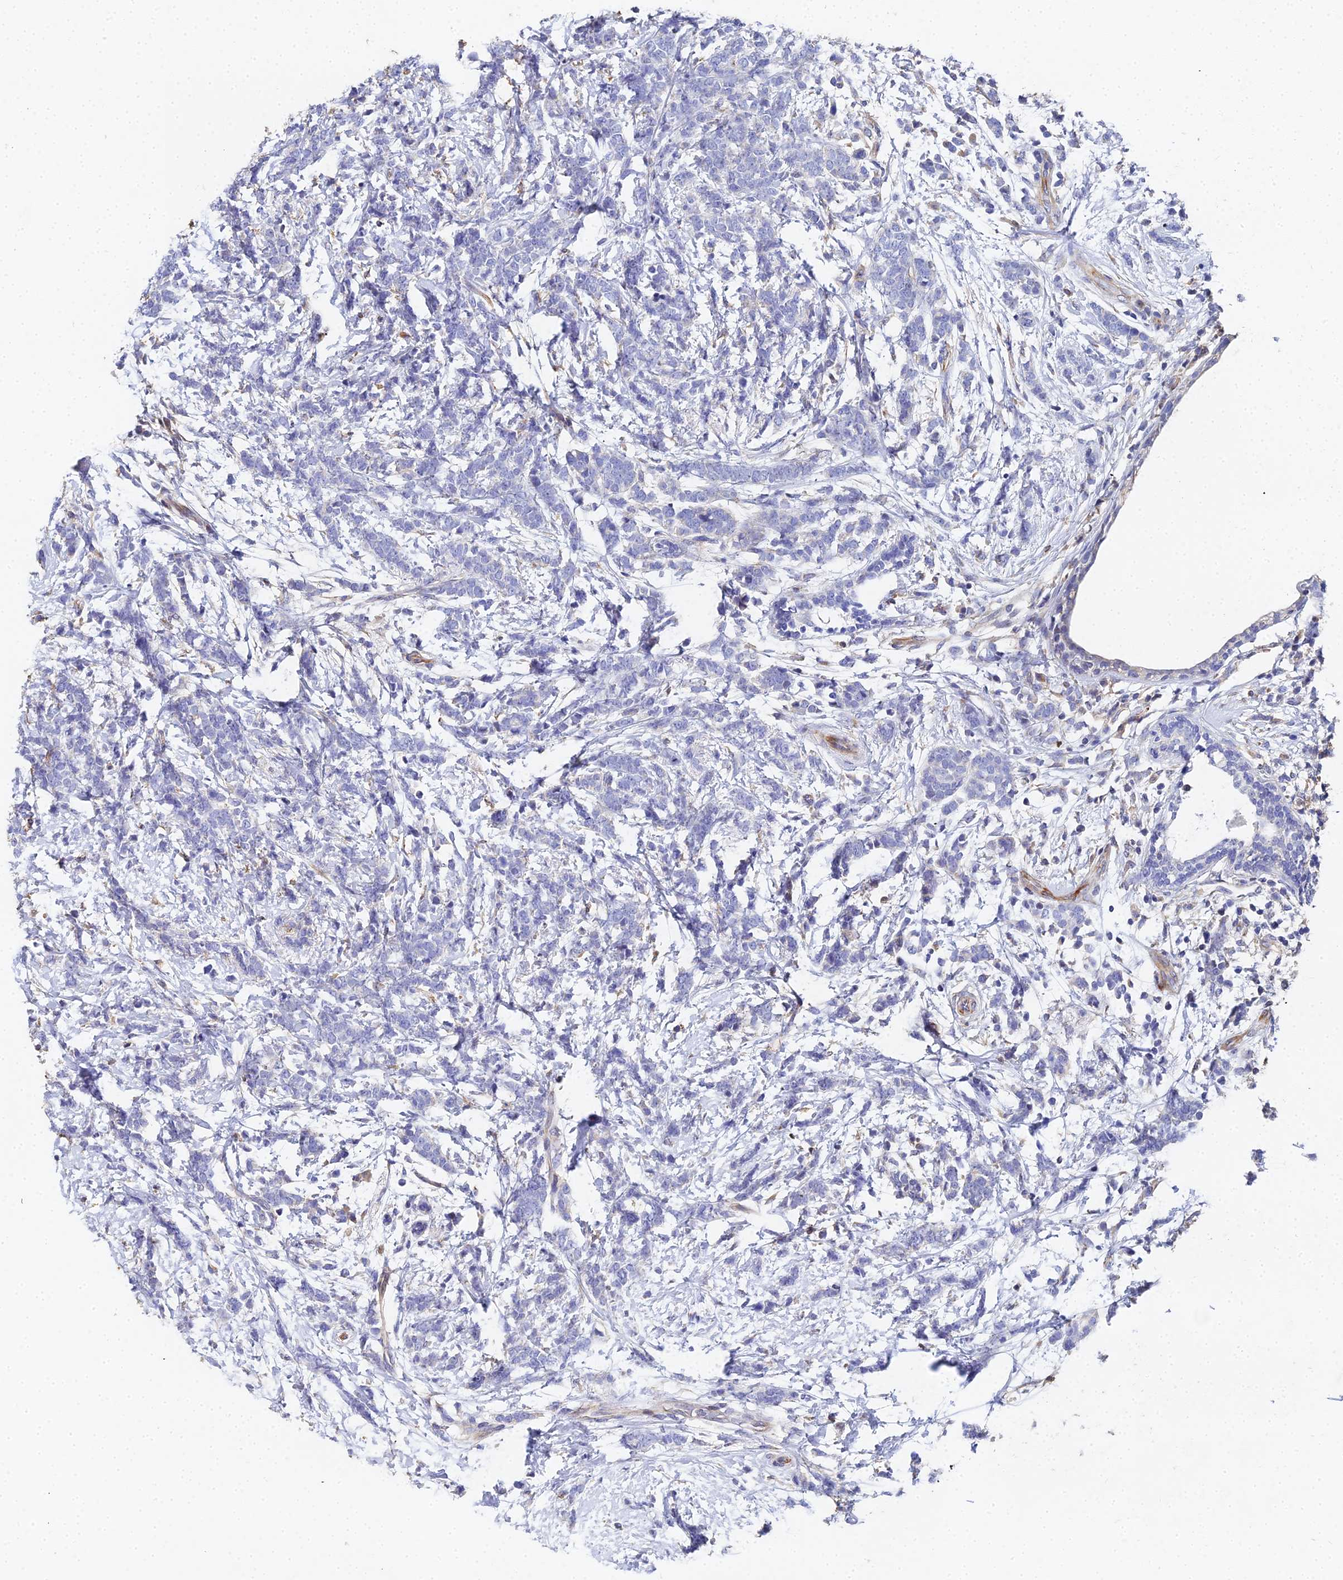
{"staining": {"intensity": "negative", "quantity": "none", "location": "none"}, "tissue": "breast cancer", "cell_type": "Tumor cells", "image_type": "cancer", "snomed": [{"axis": "morphology", "description": "Lobular carcinoma"}, {"axis": "topography", "description": "Breast"}], "caption": "High magnification brightfield microscopy of lobular carcinoma (breast) stained with DAB (3,3'-diaminobenzidine) (brown) and counterstained with hematoxylin (blue): tumor cells show no significant staining.", "gene": "ENSG00000268674", "patient": {"sex": "female", "age": 58}}